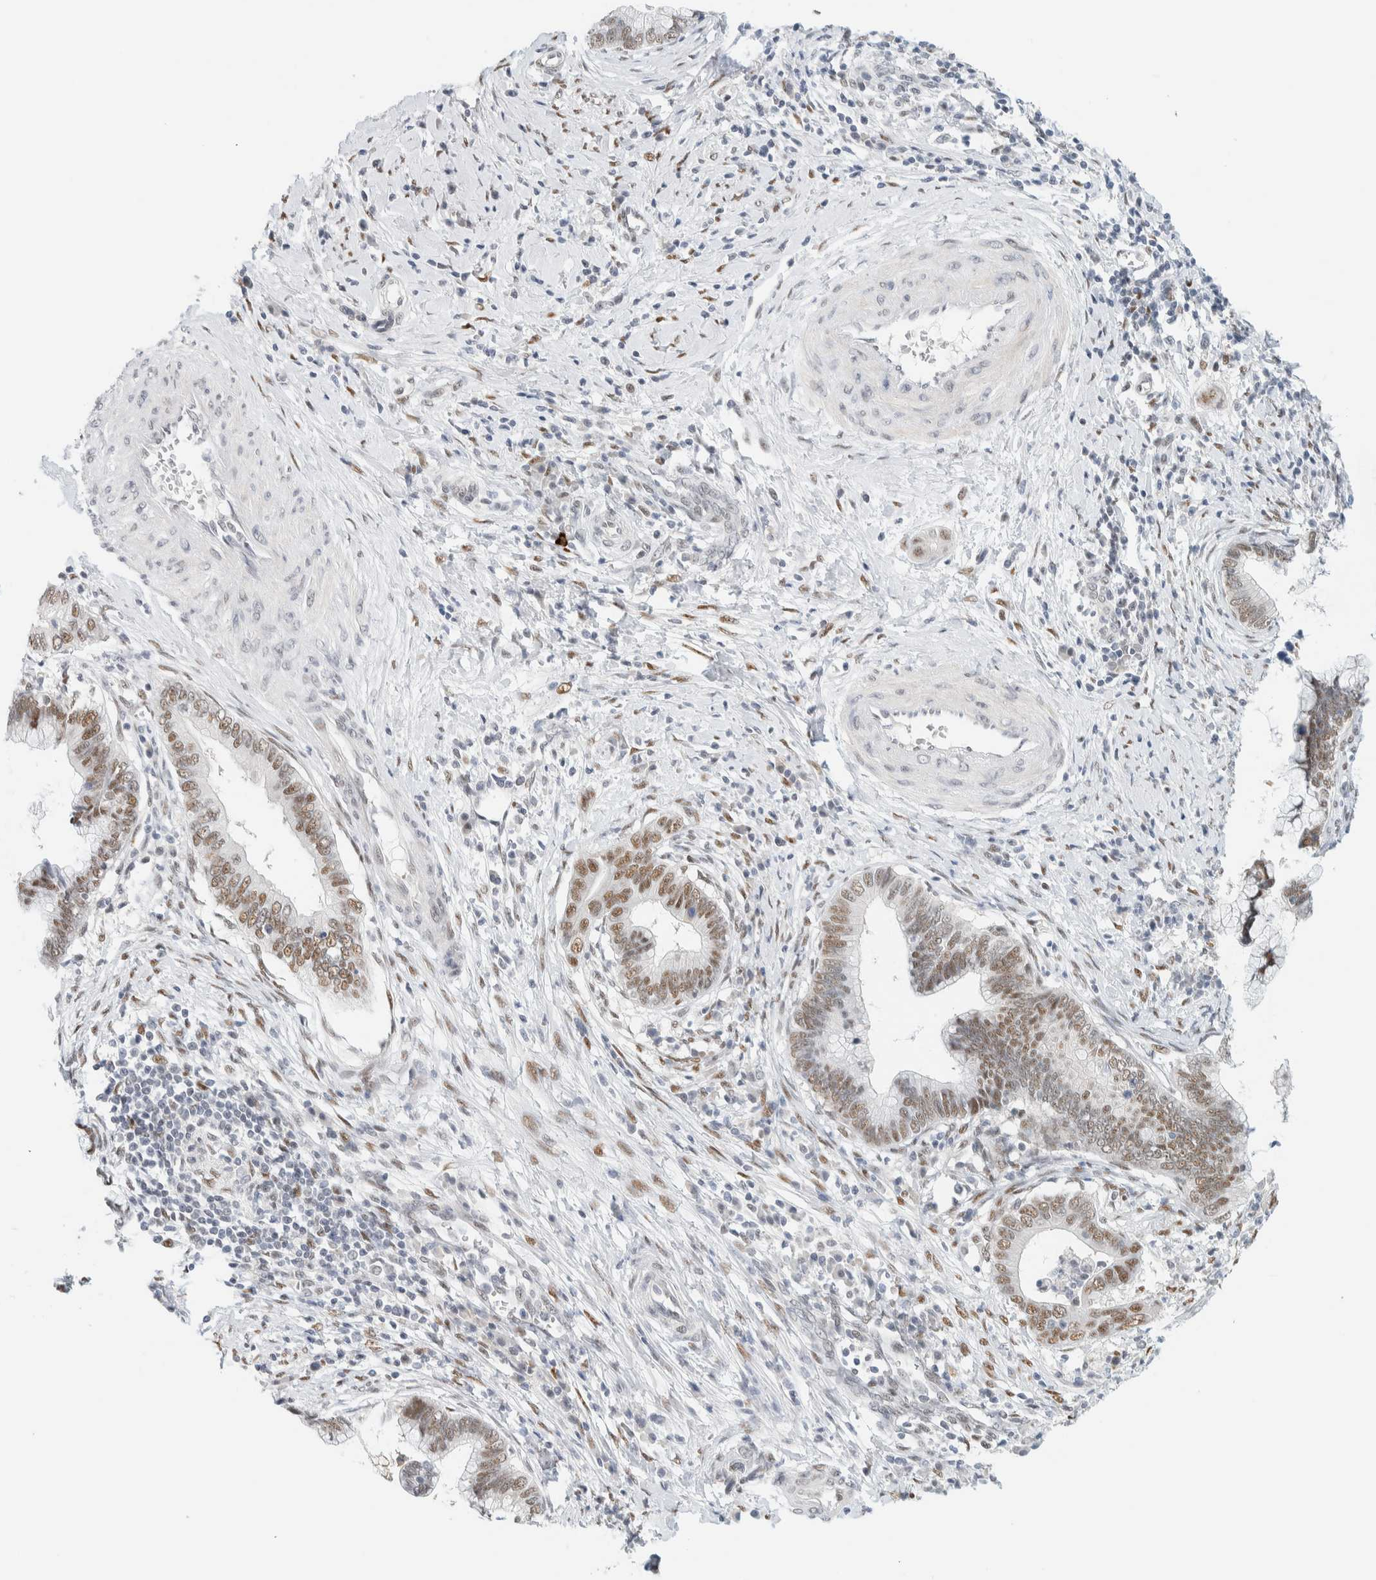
{"staining": {"intensity": "moderate", "quantity": "25%-75%", "location": "nuclear"}, "tissue": "cervical cancer", "cell_type": "Tumor cells", "image_type": "cancer", "snomed": [{"axis": "morphology", "description": "Adenocarcinoma, NOS"}, {"axis": "topography", "description": "Cervix"}], "caption": "There is medium levels of moderate nuclear staining in tumor cells of cervical cancer, as demonstrated by immunohistochemical staining (brown color).", "gene": "ZNF683", "patient": {"sex": "female", "age": 44}}